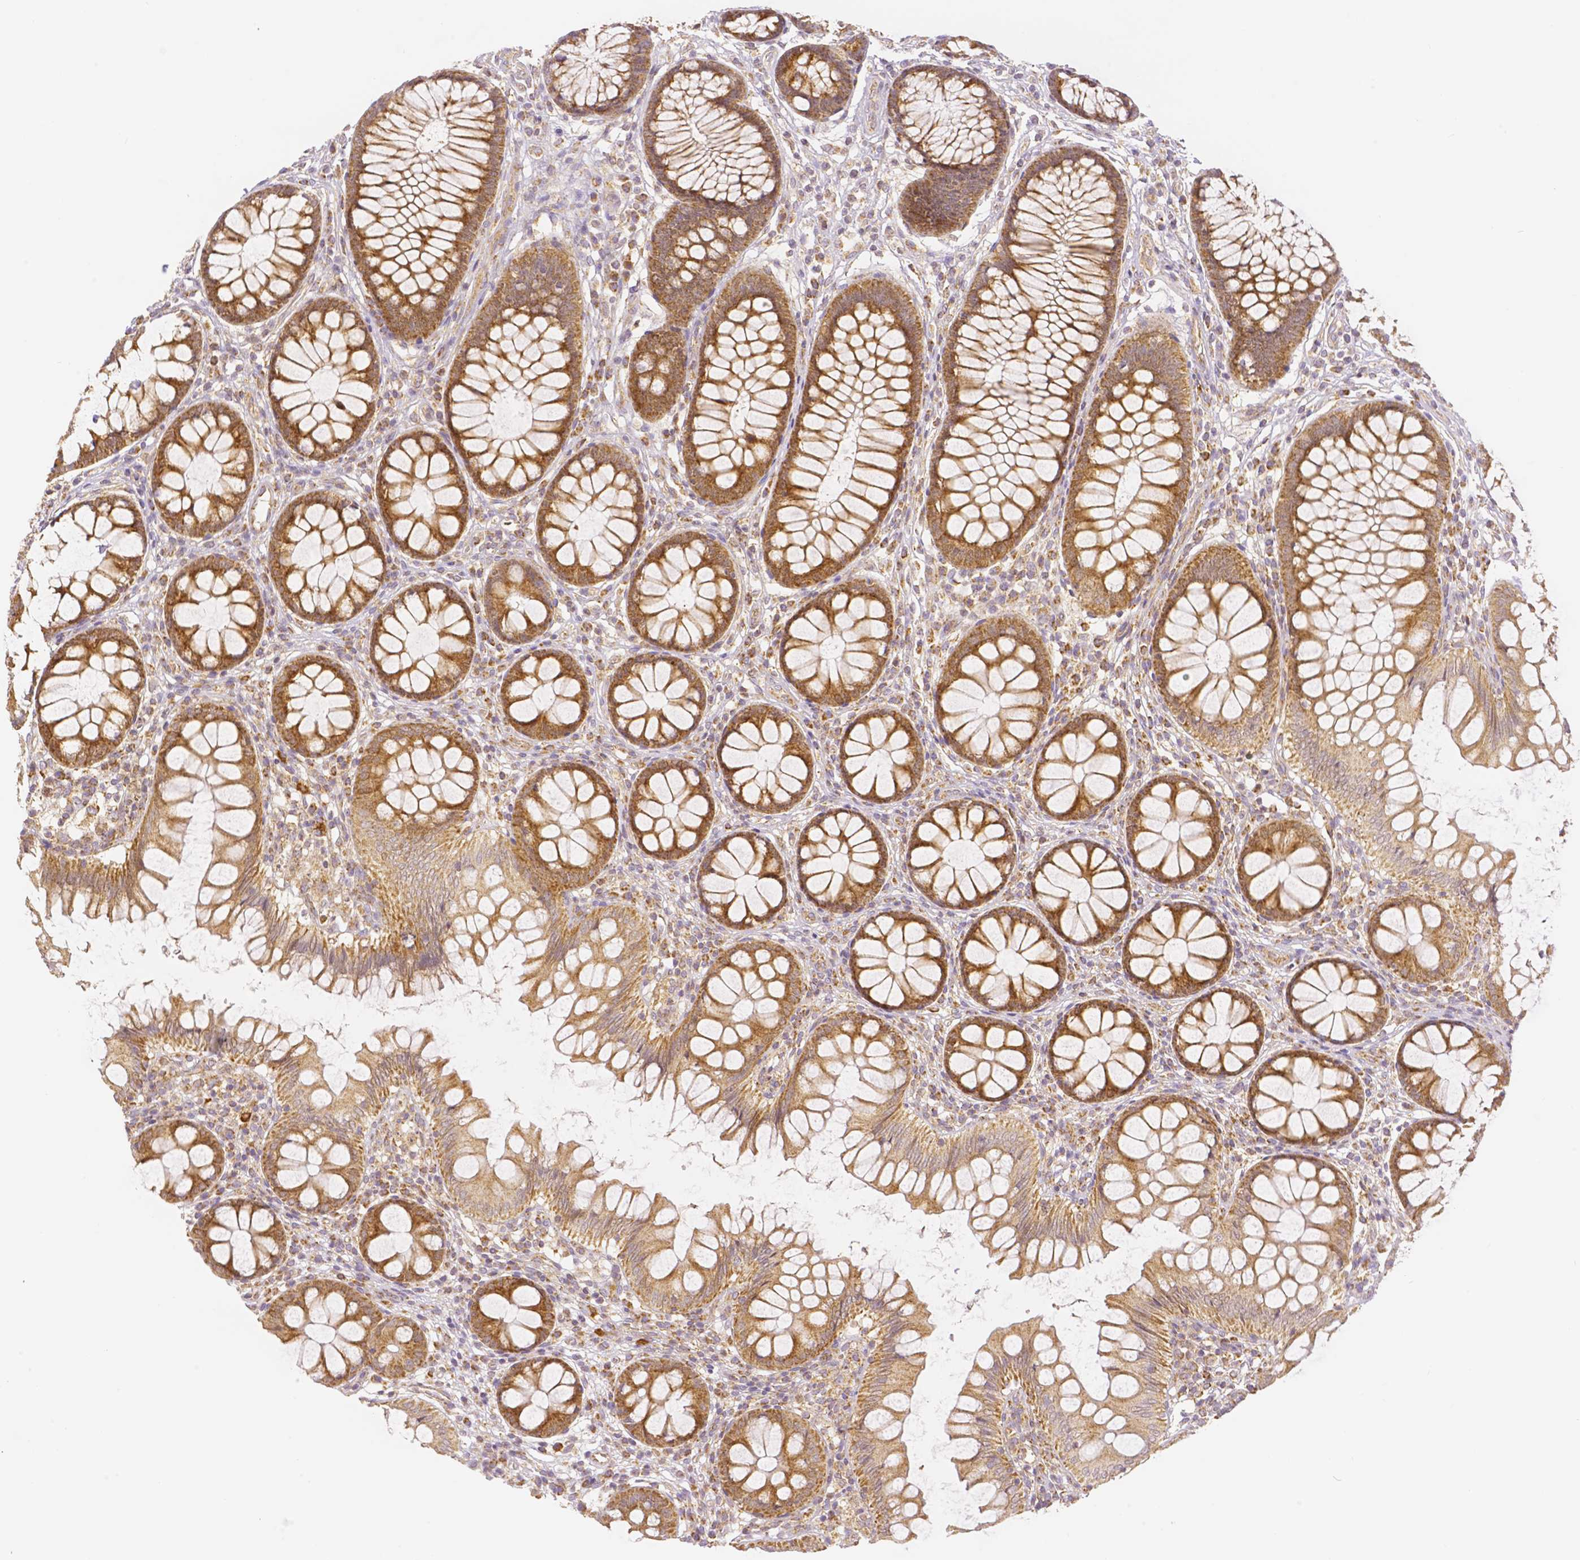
{"staining": {"intensity": "moderate", "quantity": ">75%", "location": "cytoplasmic/membranous"}, "tissue": "colon", "cell_type": "Glandular cells", "image_type": "normal", "snomed": [{"axis": "morphology", "description": "Normal tissue, NOS"}, {"axis": "morphology", "description": "Adenoma, NOS"}, {"axis": "topography", "description": "Soft tissue"}, {"axis": "topography", "description": "Colon"}], "caption": "Immunohistochemistry photomicrograph of unremarkable colon stained for a protein (brown), which displays medium levels of moderate cytoplasmic/membranous staining in about >75% of glandular cells.", "gene": "RHOT1", "patient": {"sex": "male", "age": 47}}